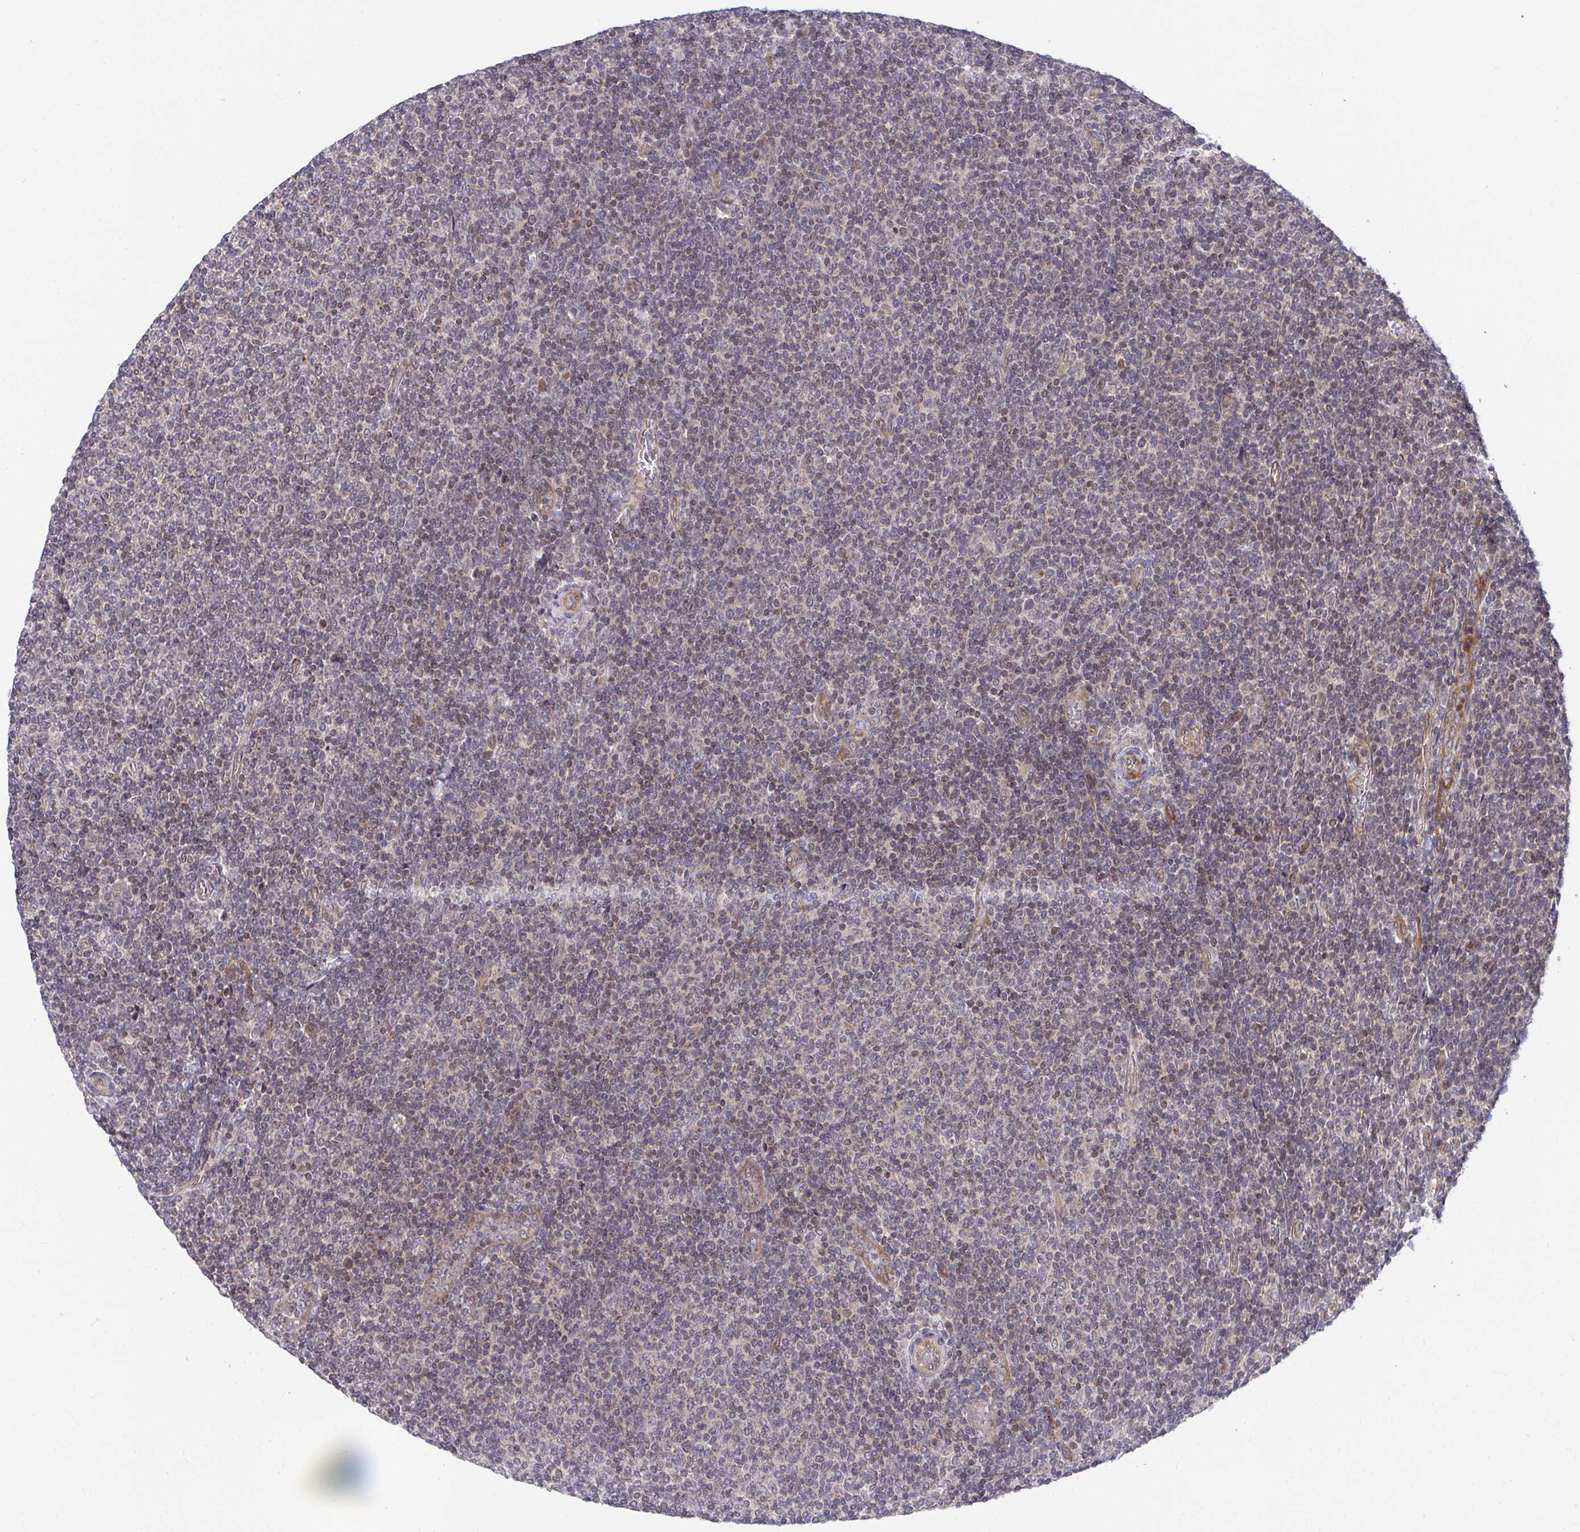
{"staining": {"intensity": "negative", "quantity": "none", "location": "none"}, "tissue": "lymphoma", "cell_type": "Tumor cells", "image_type": "cancer", "snomed": [{"axis": "morphology", "description": "Malignant lymphoma, non-Hodgkin's type, Low grade"}, {"axis": "topography", "description": "Lymph node"}], "caption": "Lymphoma was stained to show a protein in brown. There is no significant staining in tumor cells.", "gene": "EIF1AD", "patient": {"sex": "male", "age": 52}}